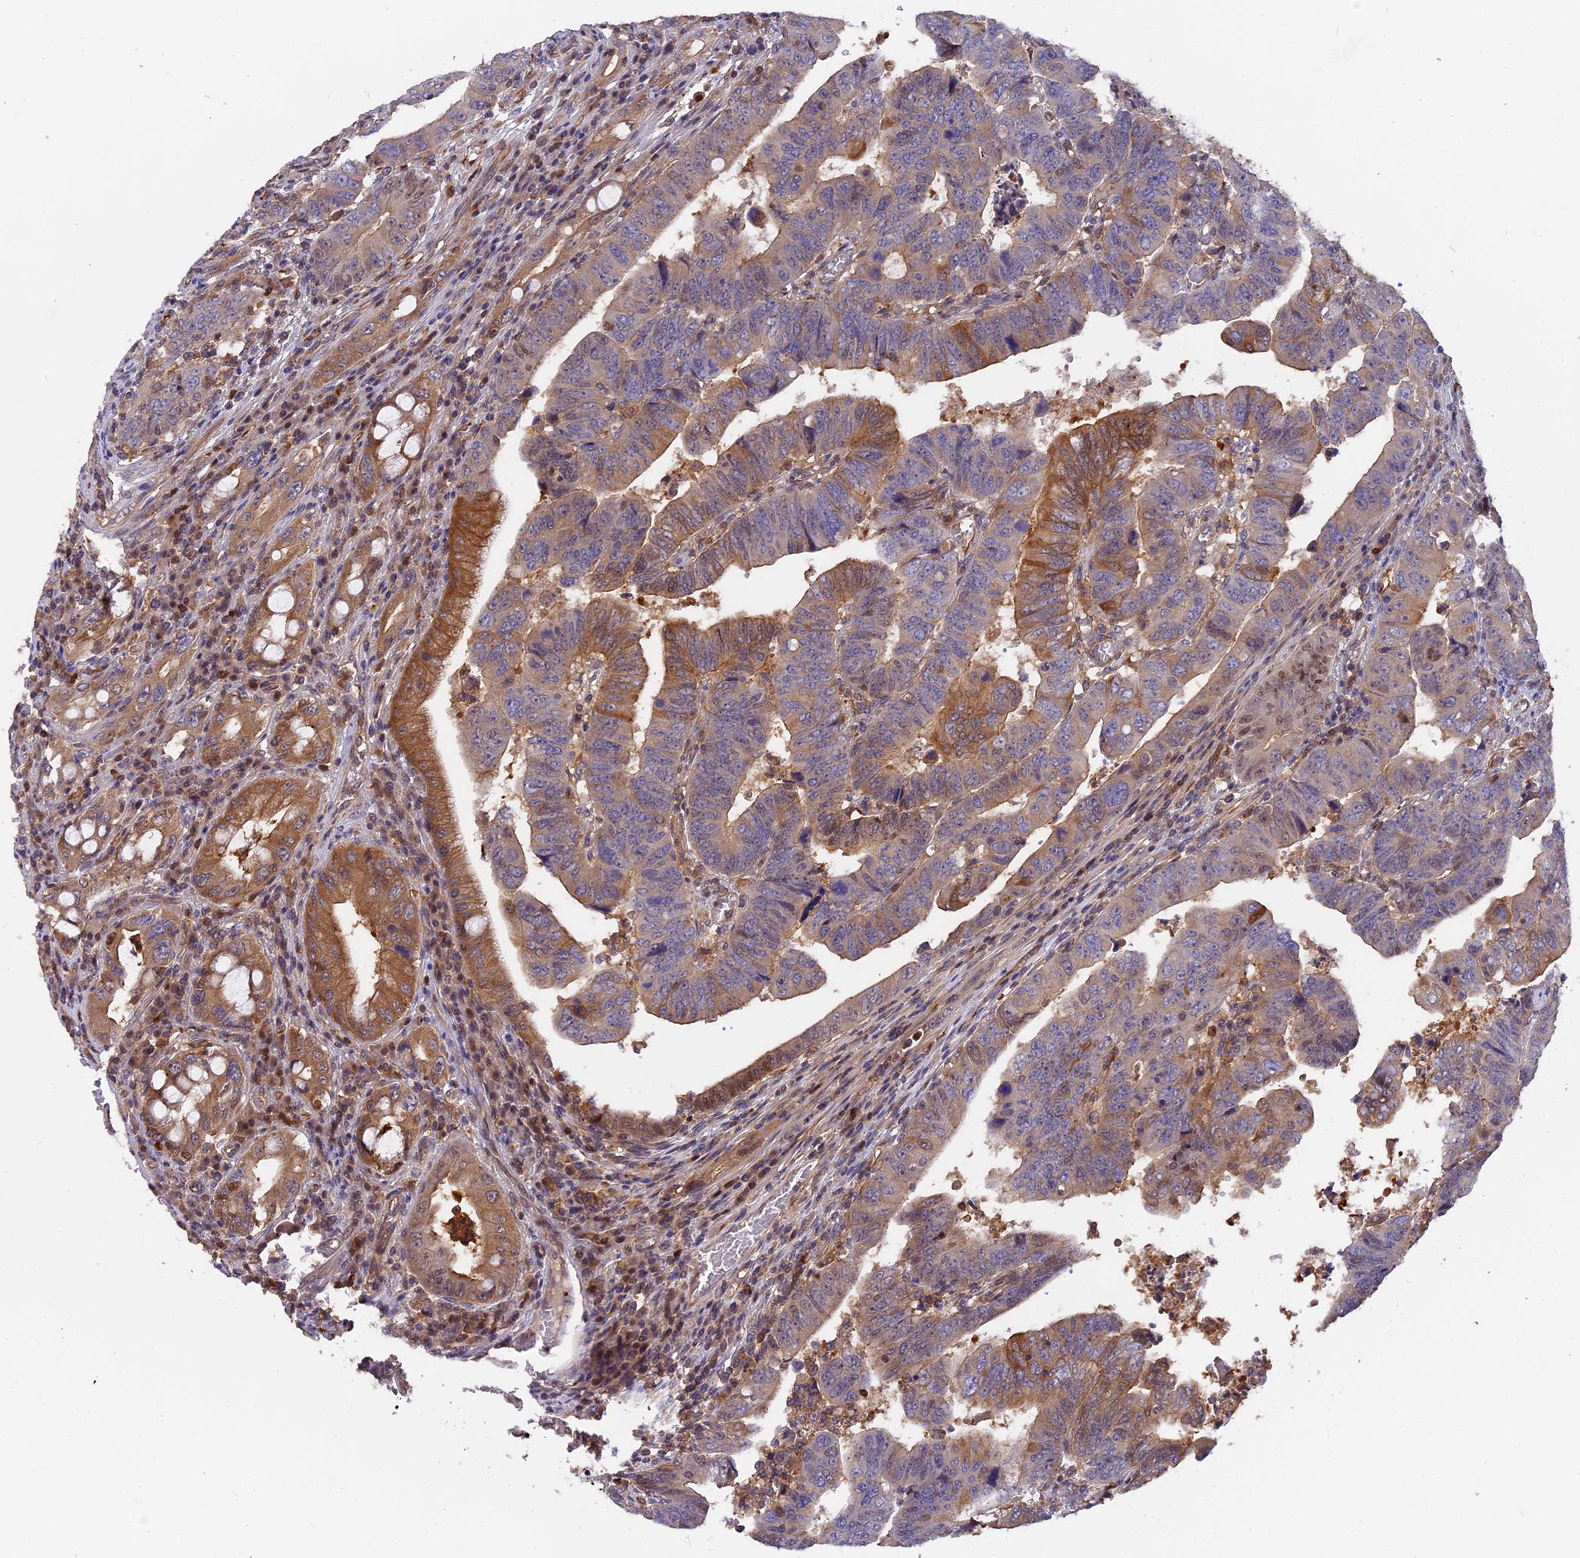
{"staining": {"intensity": "moderate", "quantity": "25%-75%", "location": "cytoplasmic/membranous"}, "tissue": "colorectal cancer", "cell_type": "Tumor cells", "image_type": "cancer", "snomed": [{"axis": "morphology", "description": "Normal tissue, NOS"}, {"axis": "morphology", "description": "Adenocarcinoma, NOS"}, {"axis": "topography", "description": "Rectum"}], "caption": "The photomicrograph displays a brown stain indicating the presence of a protein in the cytoplasmic/membranous of tumor cells in colorectal adenocarcinoma.", "gene": "FAM118B", "patient": {"sex": "female", "age": 65}}